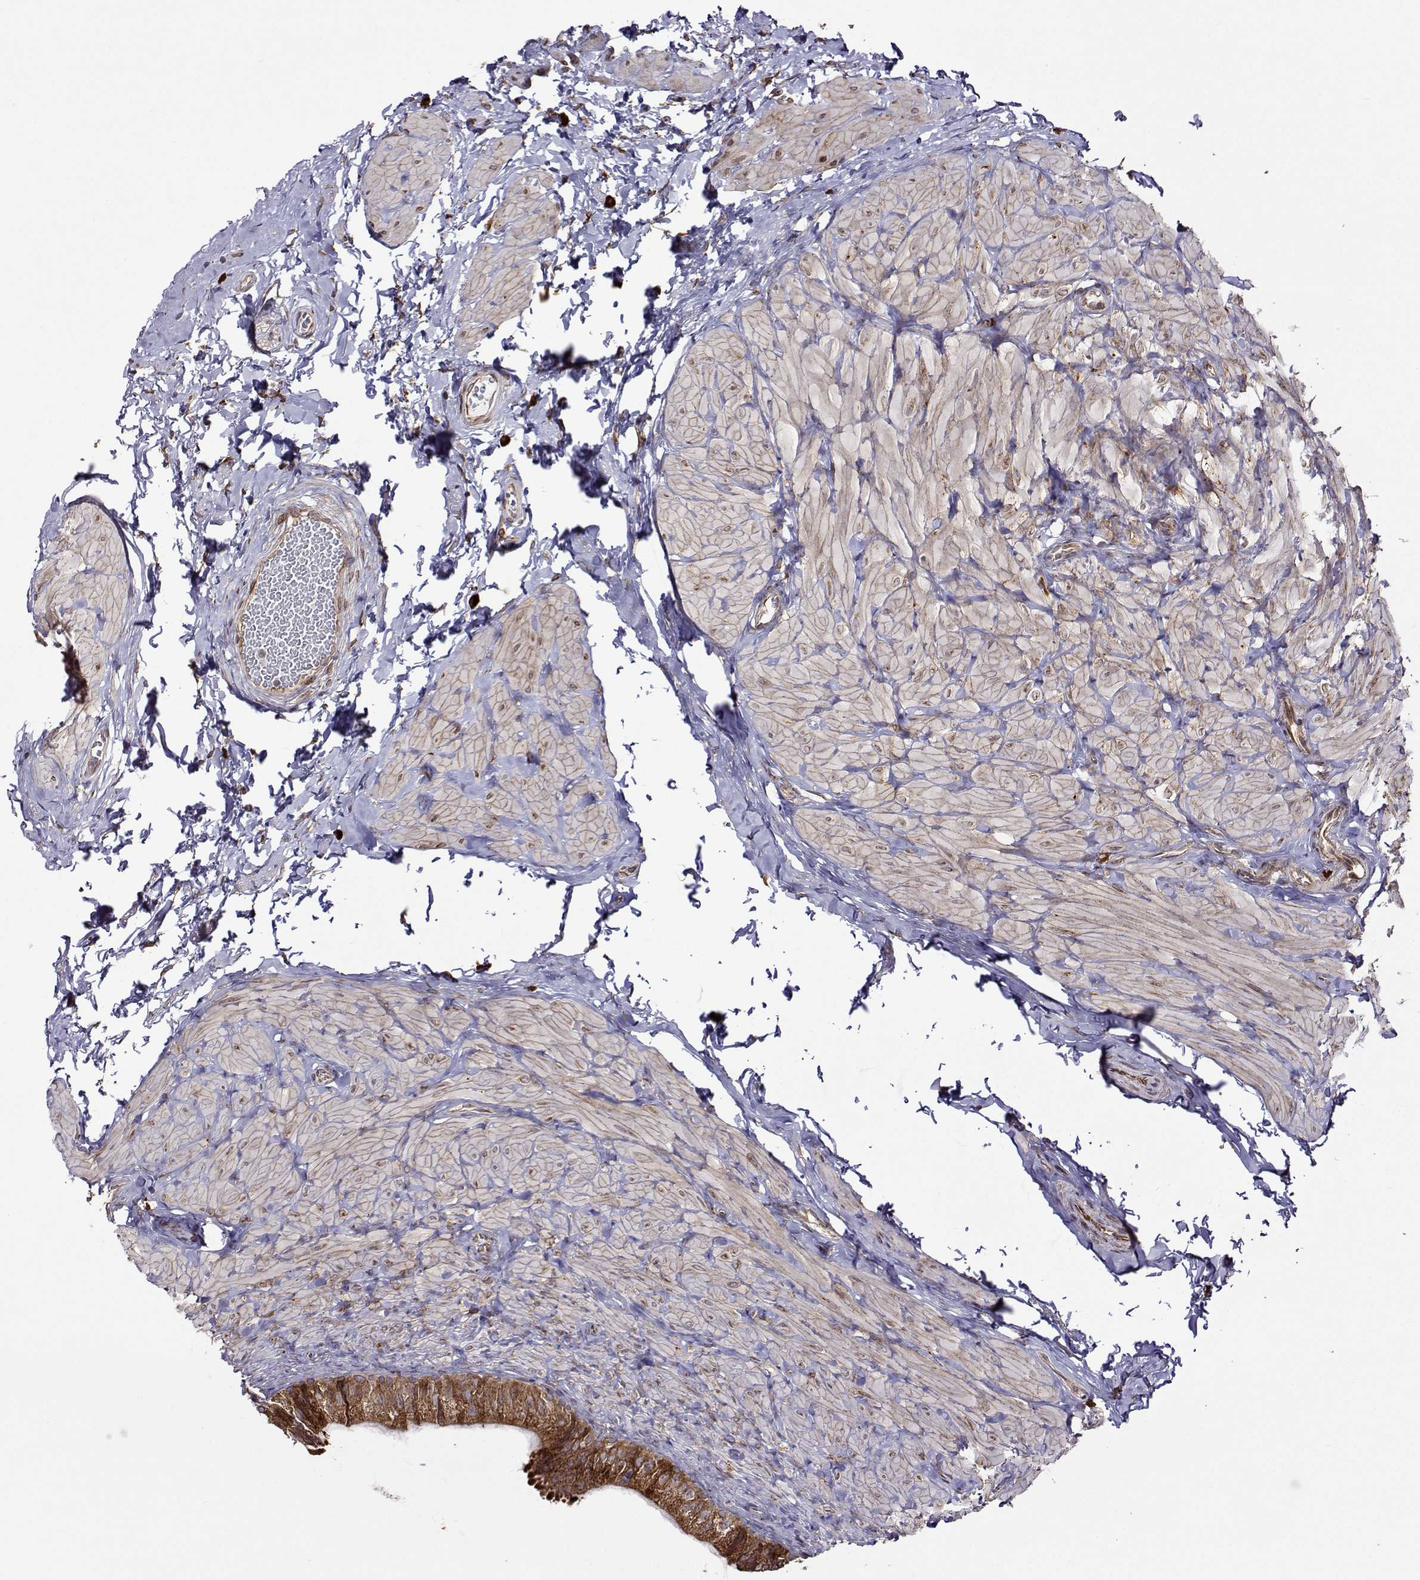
{"staining": {"intensity": "moderate", "quantity": ">75%", "location": "cytoplasmic/membranous"}, "tissue": "epididymis", "cell_type": "Glandular cells", "image_type": "normal", "snomed": [{"axis": "morphology", "description": "Normal tissue, NOS"}, {"axis": "topography", "description": "Epididymis, spermatic cord, NOS"}, {"axis": "topography", "description": "Epididymis"}, {"axis": "topography", "description": "Peripheral nerve tissue"}], "caption": "A brown stain shows moderate cytoplasmic/membranous expression of a protein in glandular cells of benign human epididymis. The staining is performed using DAB (3,3'-diaminobenzidine) brown chromogen to label protein expression. The nuclei are counter-stained blue using hematoxylin.", "gene": "PGRMC2", "patient": {"sex": "male", "age": 29}}